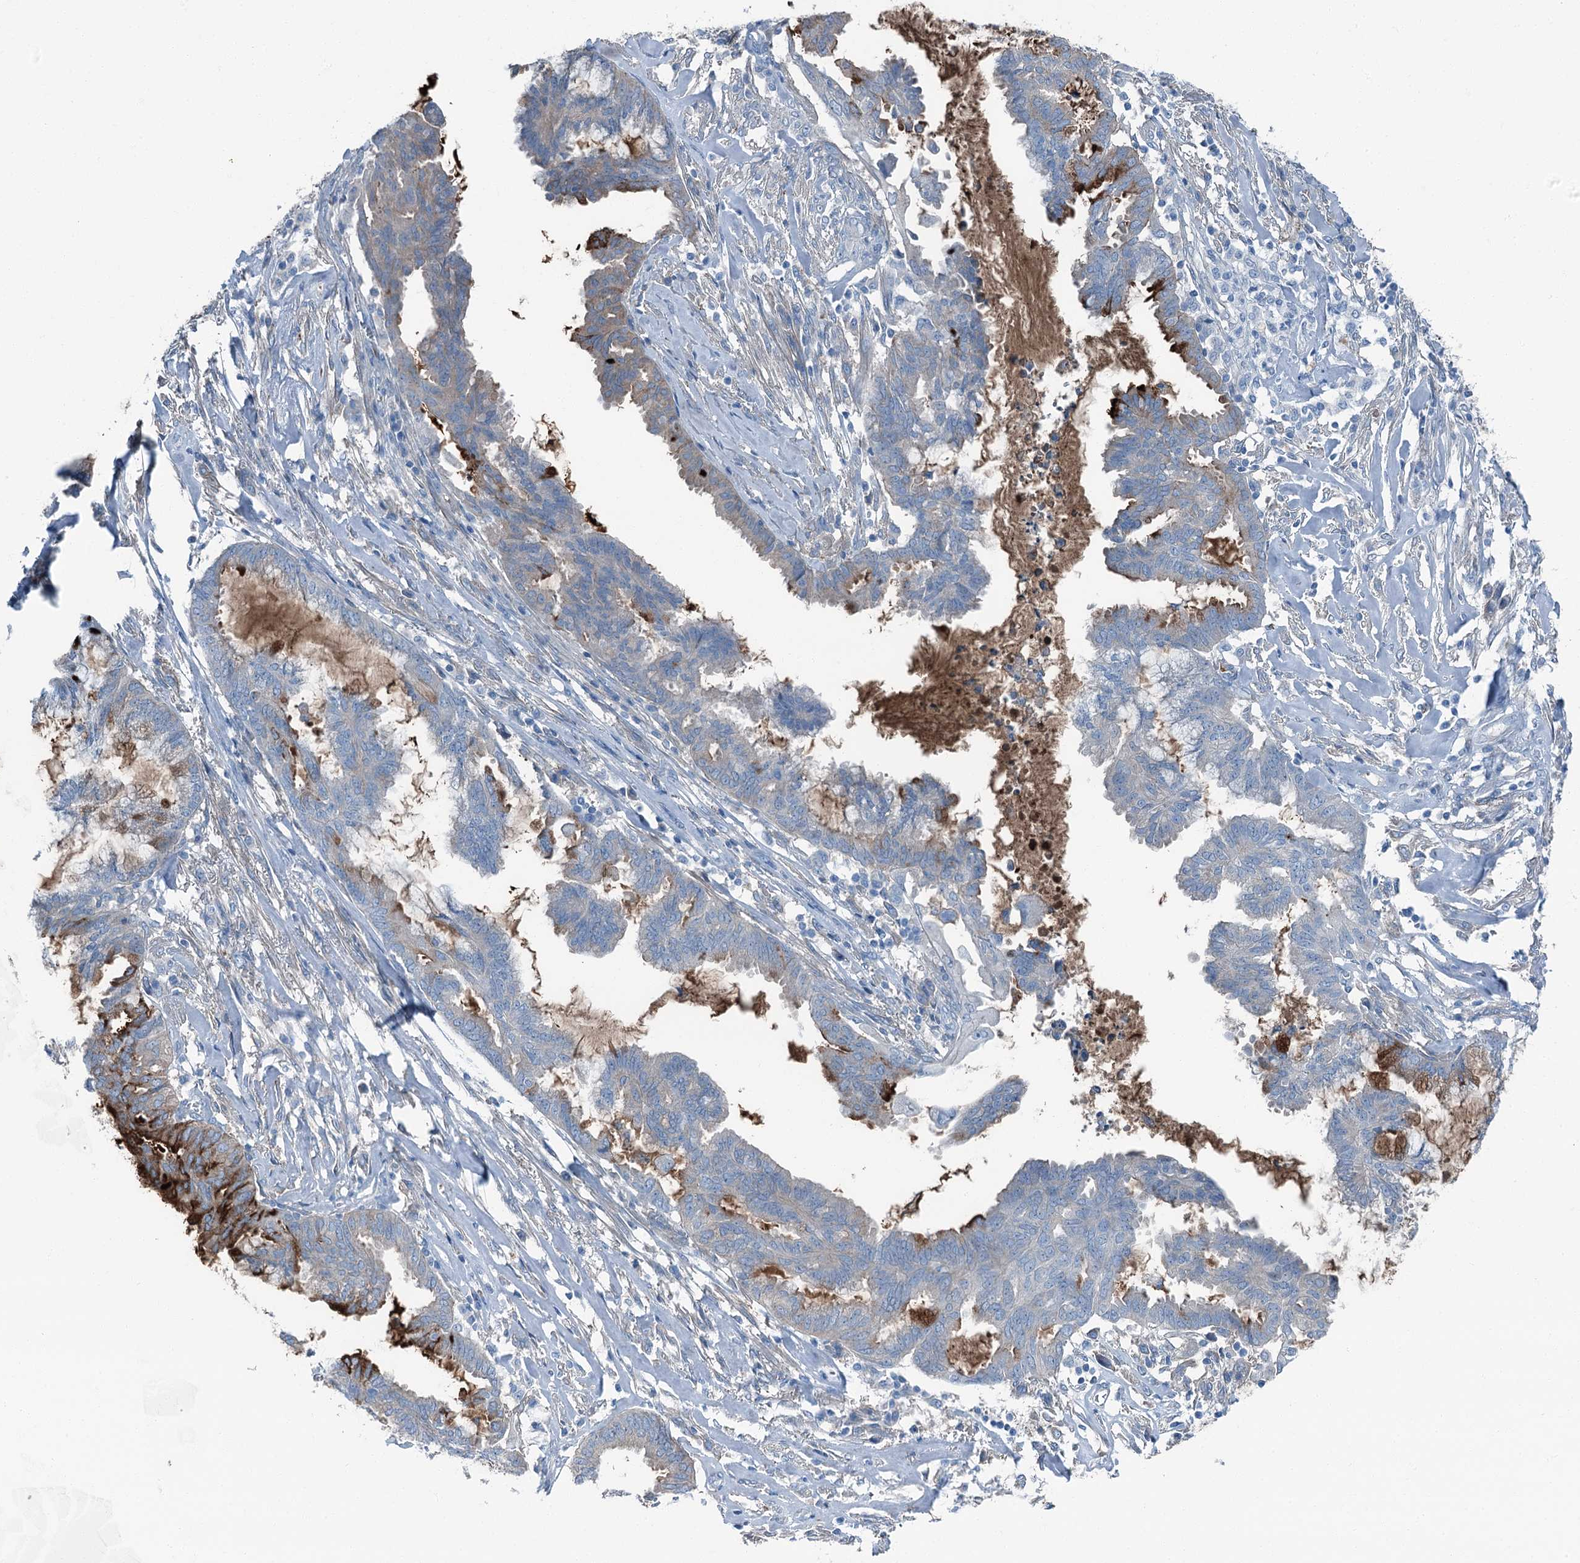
{"staining": {"intensity": "strong", "quantity": "<25%", "location": "cytoplasmic/membranous"}, "tissue": "endometrial cancer", "cell_type": "Tumor cells", "image_type": "cancer", "snomed": [{"axis": "morphology", "description": "Adenocarcinoma, NOS"}, {"axis": "topography", "description": "Endometrium"}], "caption": "IHC image of neoplastic tissue: human endometrial cancer stained using immunohistochemistry (IHC) exhibits medium levels of strong protein expression localized specifically in the cytoplasmic/membranous of tumor cells, appearing as a cytoplasmic/membranous brown color.", "gene": "AXL", "patient": {"sex": "female", "age": 86}}